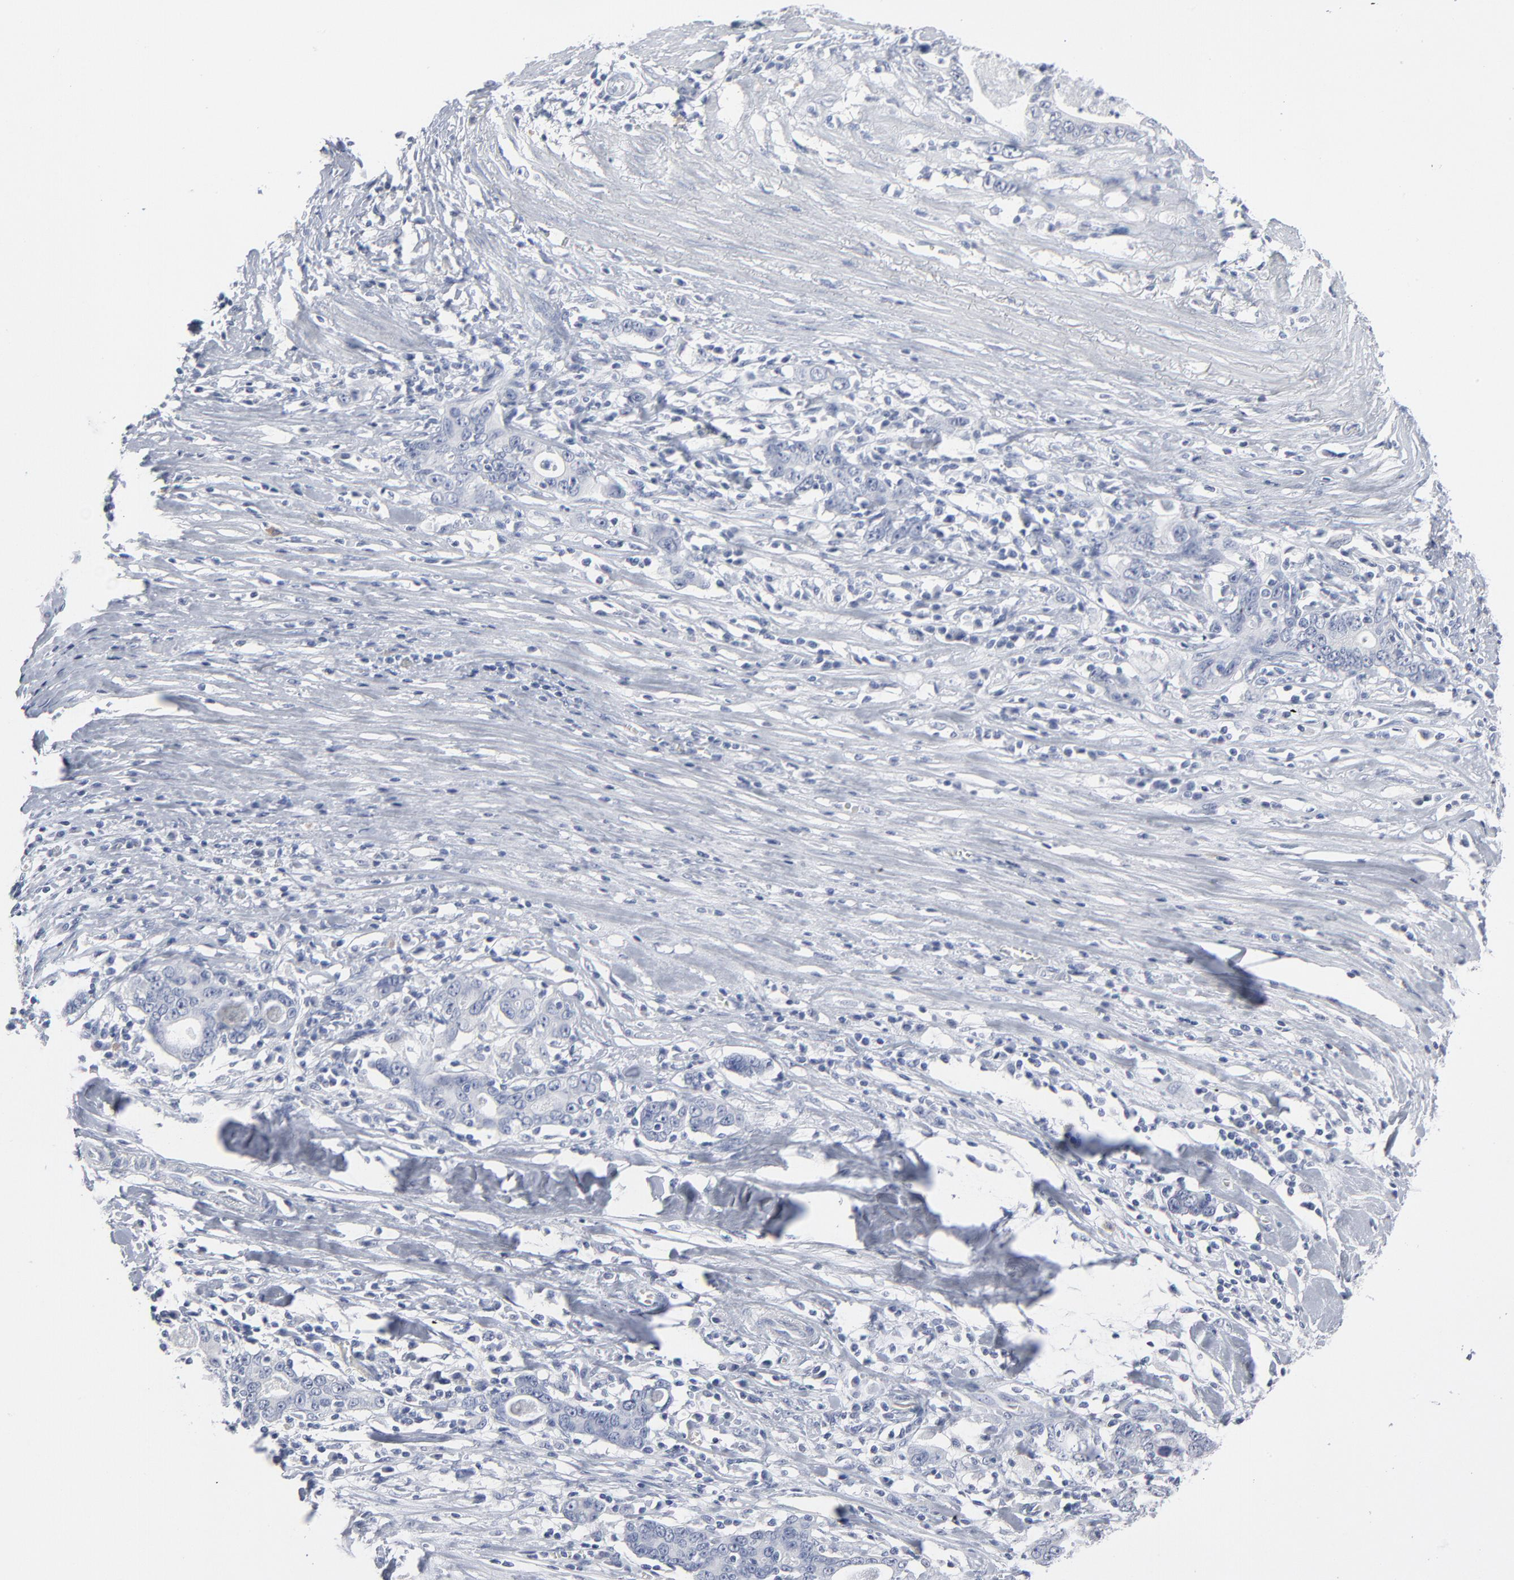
{"staining": {"intensity": "negative", "quantity": "none", "location": "none"}, "tissue": "stomach cancer", "cell_type": "Tumor cells", "image_type": "cancer", "snomed": [{"axis": "morphology", "description": "Adenocarcinoma, NOS"}, {"axis": "topography", "description": "Stomach, lower"}], "caption": "DAB immunohistochemical staining of human stomach adenocarcinoma exhibits no significant expression in tumor cells.", "gene": "PAGE1", "patient": {"sex": "female", "age": 72}}